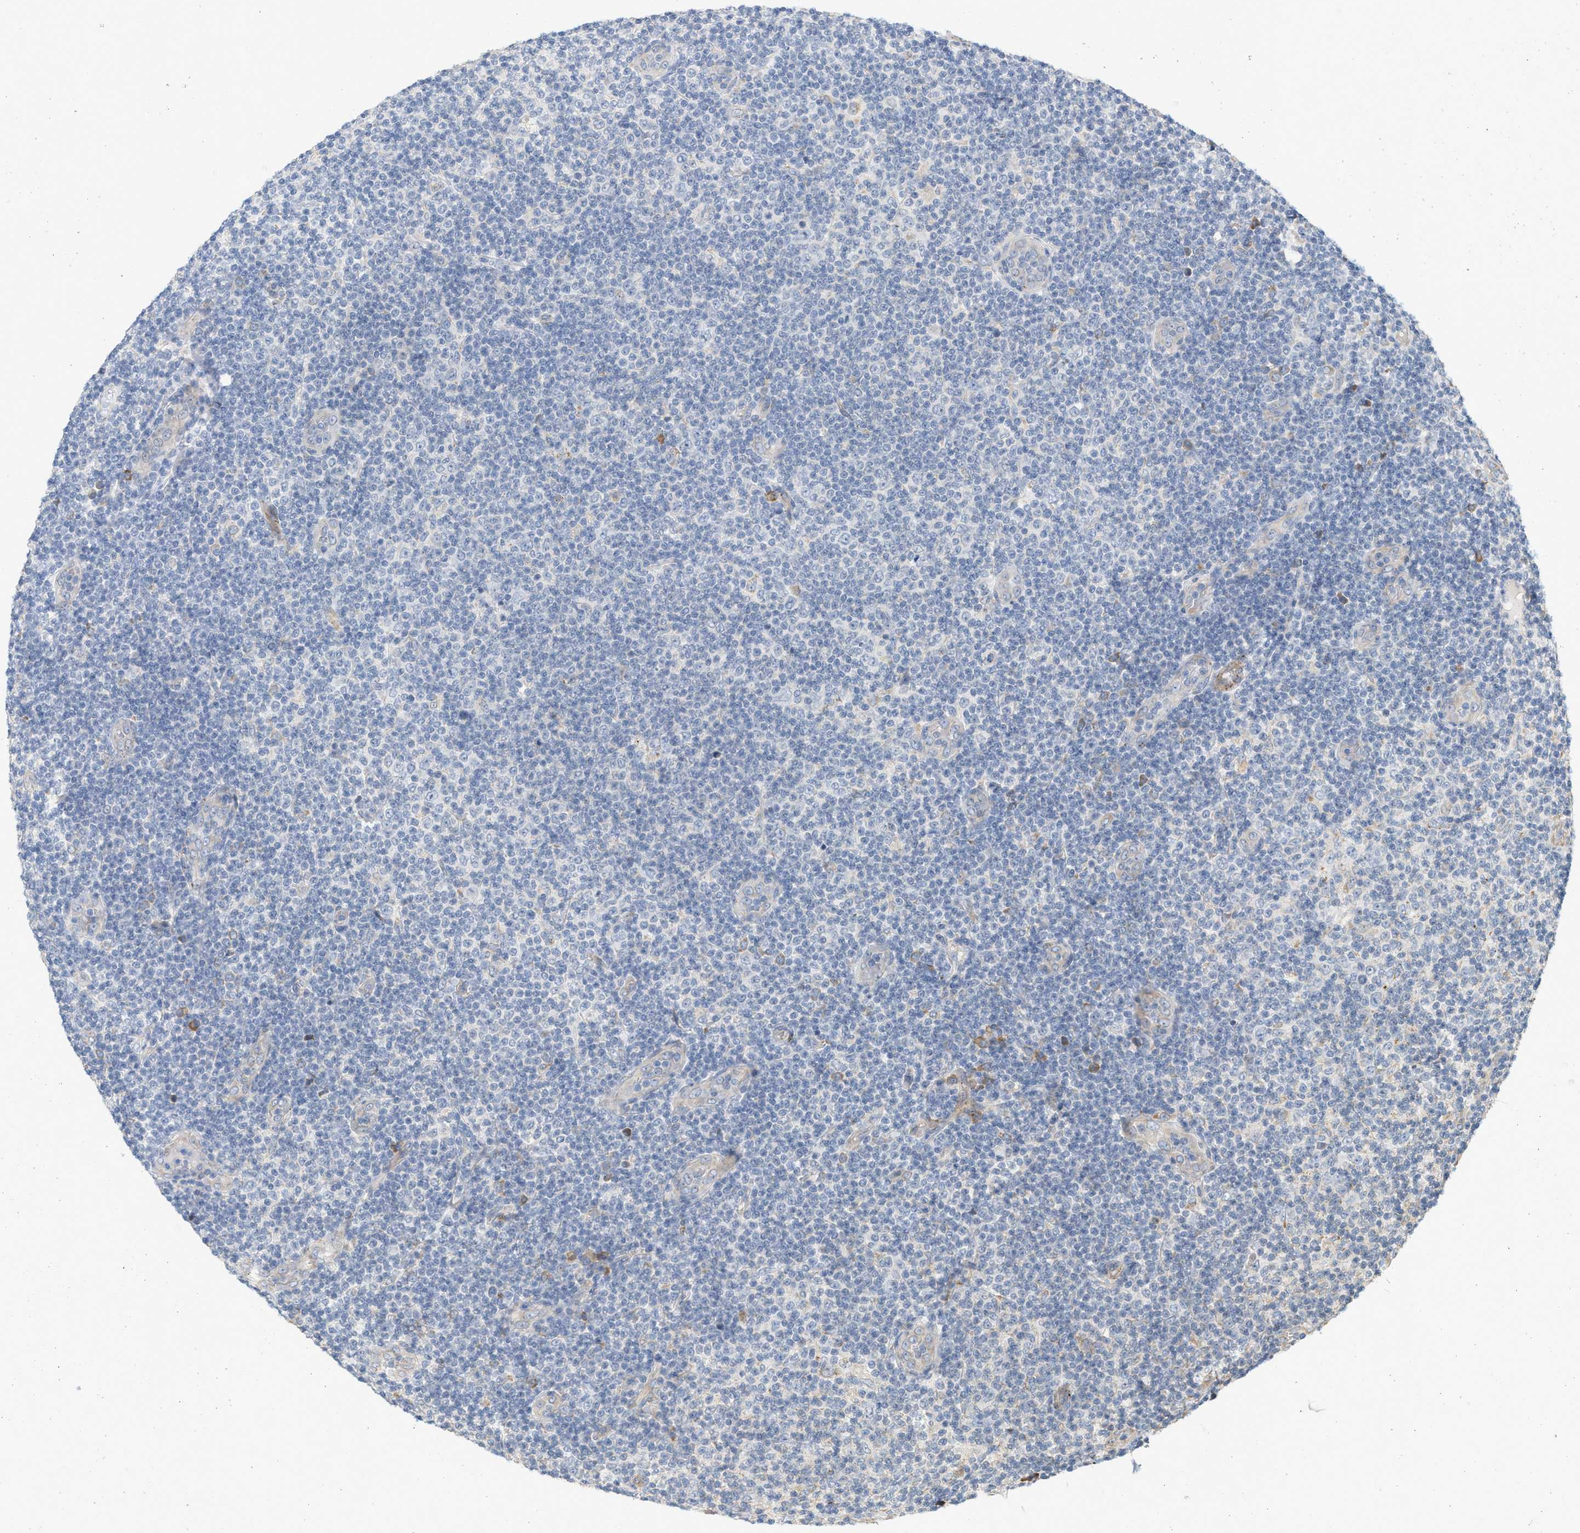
{"staining": {"intensity": "negative", "quantity": "none", "location": "none"}, "tissue": "lymphoma", "cell_type": "Tumor cells", "image_type": "cancer", "snomed": [{"axis": "morphology", "description": "Malignant lymphoma, non-Hodgkin's type, Low grade"}, {"axis": "topography", "description": "Lymph node"}], "caption": "DAB immunohistochemical staining of lymphoma exhibits no significant expression in tumor cells.", "gene": "SVOP", "patient": {"sex": "male", "age": 83}}